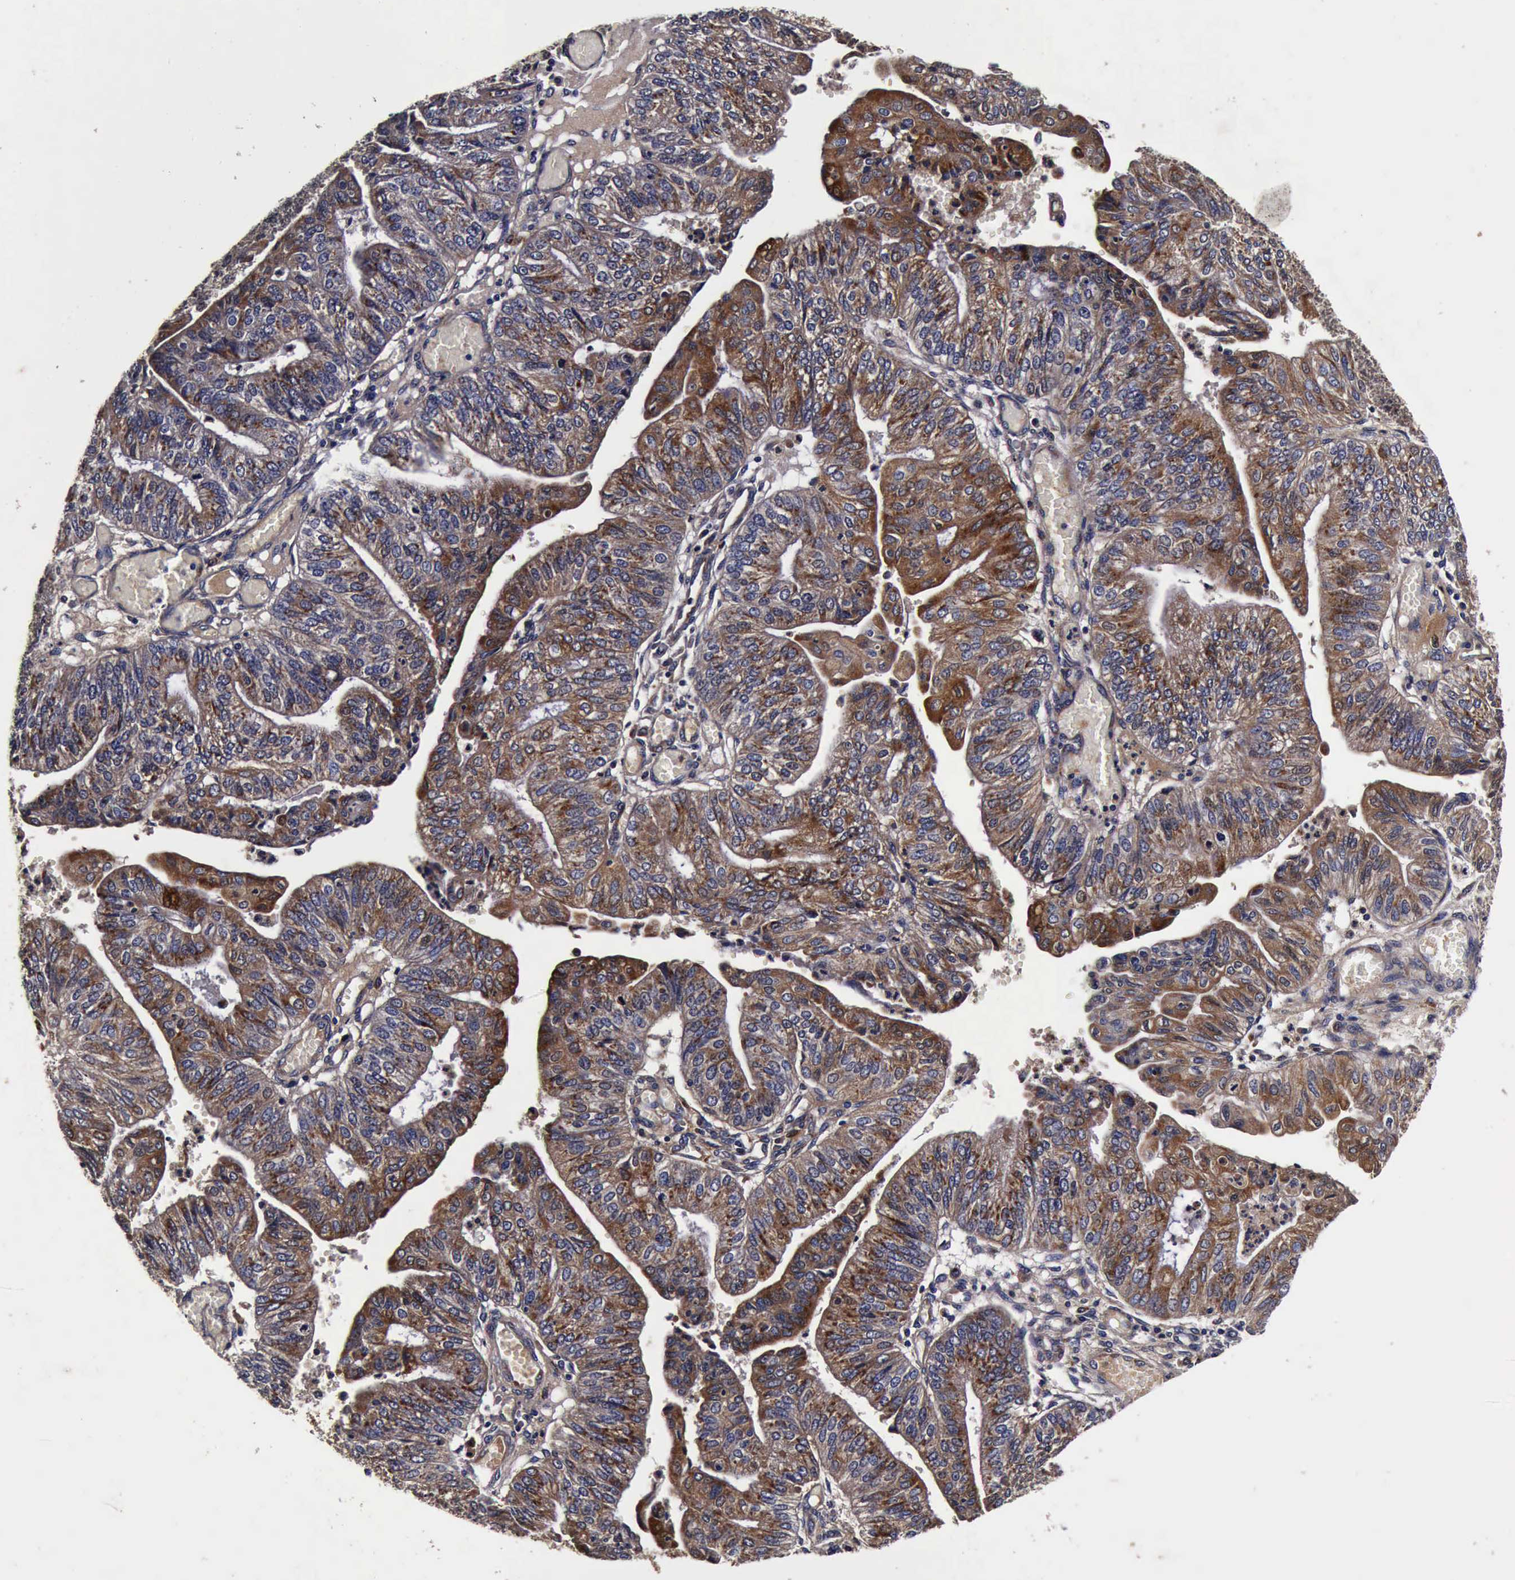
{"staining": {"intensity": "strong", "quantity": ">75%", "location": "cytoplasmic/membranous"}, "tissue": "endometrial cancer", "cell_type": "Tumor cells", "image_type": "cancer", "snomed": [{"axis": "morphology", "description": "Adenocarcinoma, NOS"}, {"axis": "topography", "description": "Endometrium"}], "caption": "Protein staining by immunohistochemistry (IHC) displays strong cytoplasmic/membranous positivity in about >75% of tumor cells in endometrial cancer.", "gene": "CST3", "patient": {"sex": "female", "age": 59}}